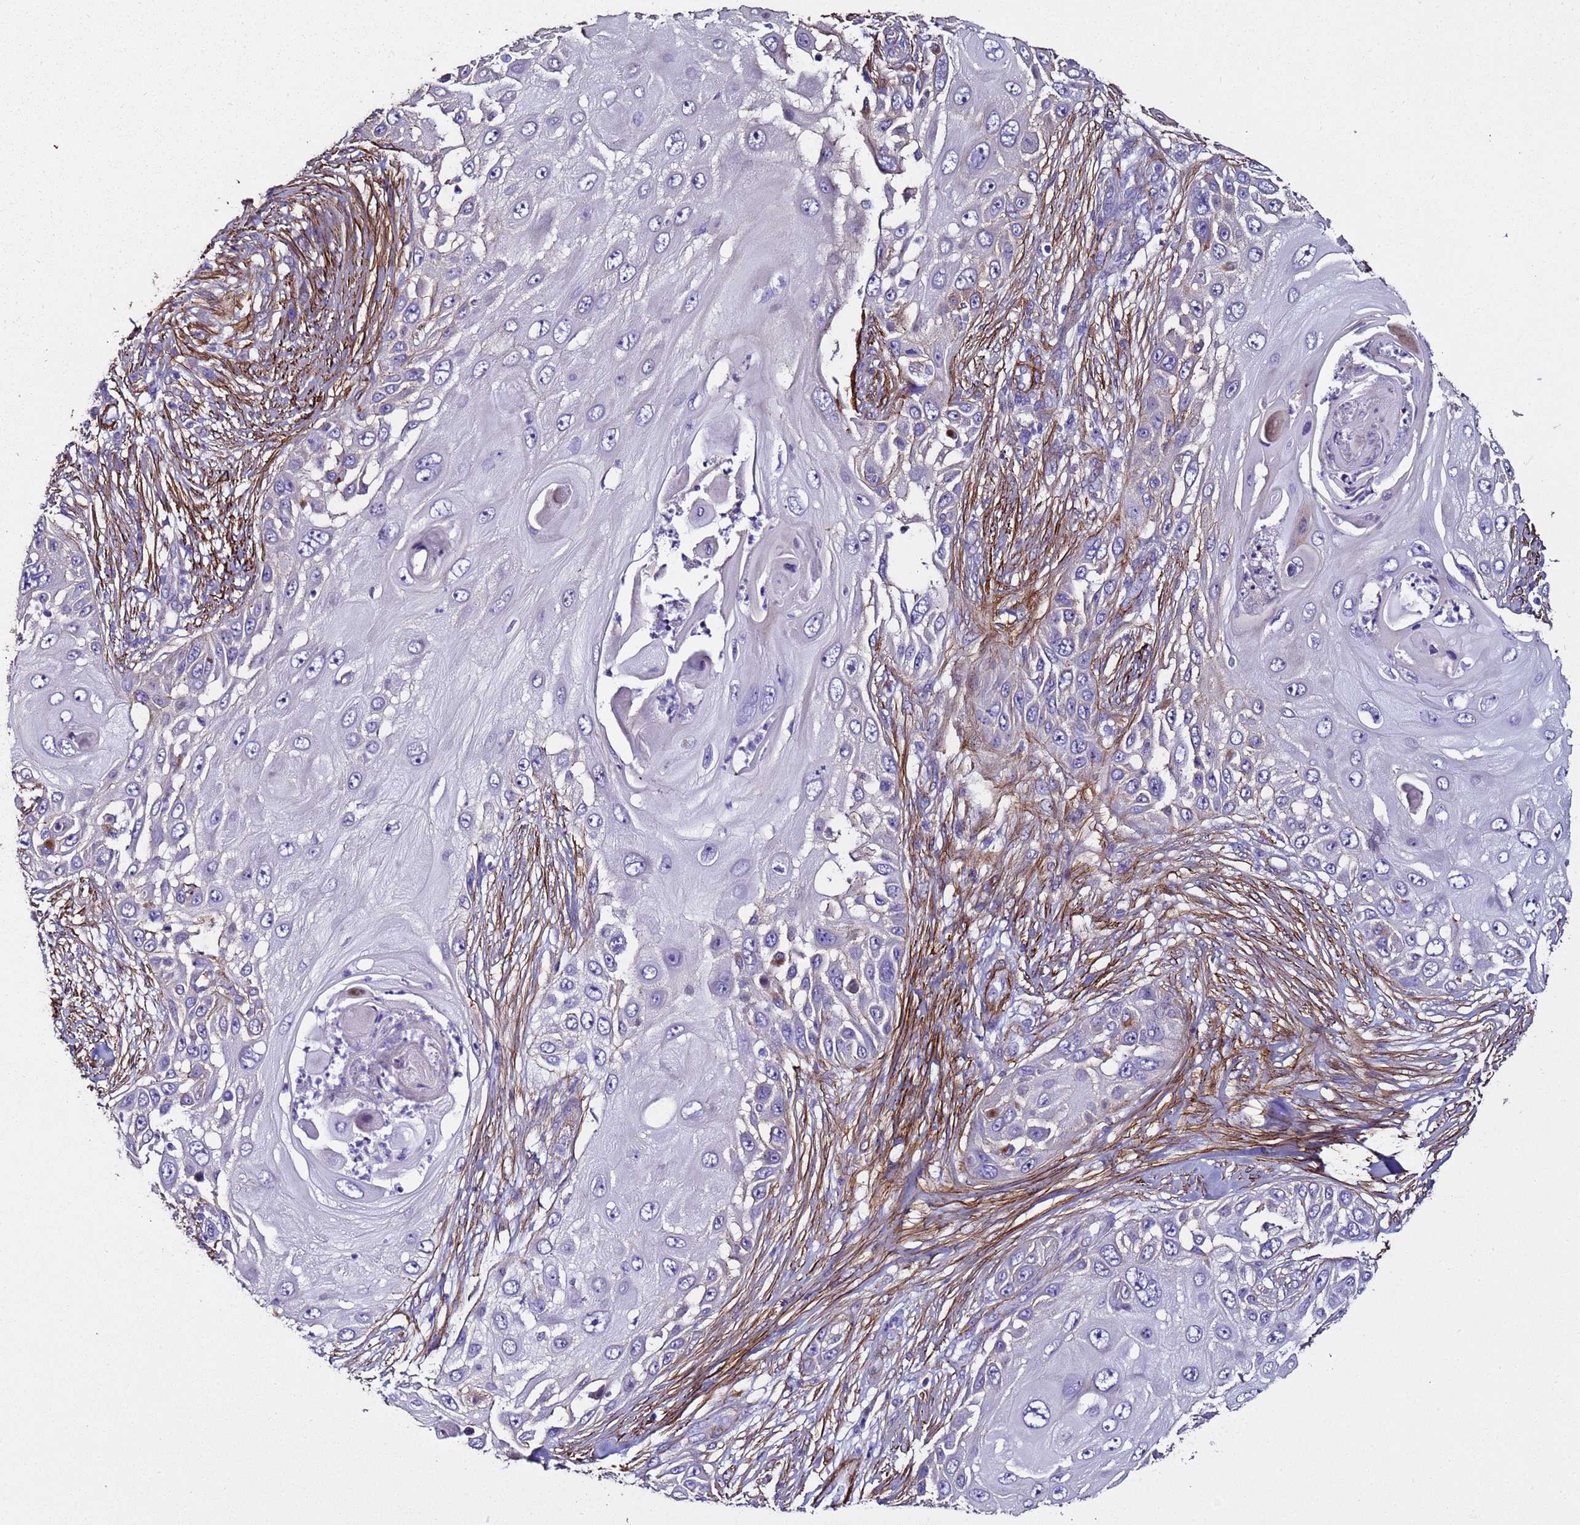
{"staining": {"intensity": "negative", "quantity": "none", "location": "none"}, "tissue": "skin cancer", "cell_type": "Tumor cells", "image_type": "cancer", "snomed": [{"axis": "morphology", "description": "Squamous cell carcinoma, NOS"}, {"axis": "topography", "description": "Skin"}], "caption": "Tumor cells show no significant expression in skin cancer.", "gene": "RABL2B", "patient": {"sex": "female", "age": 44}}